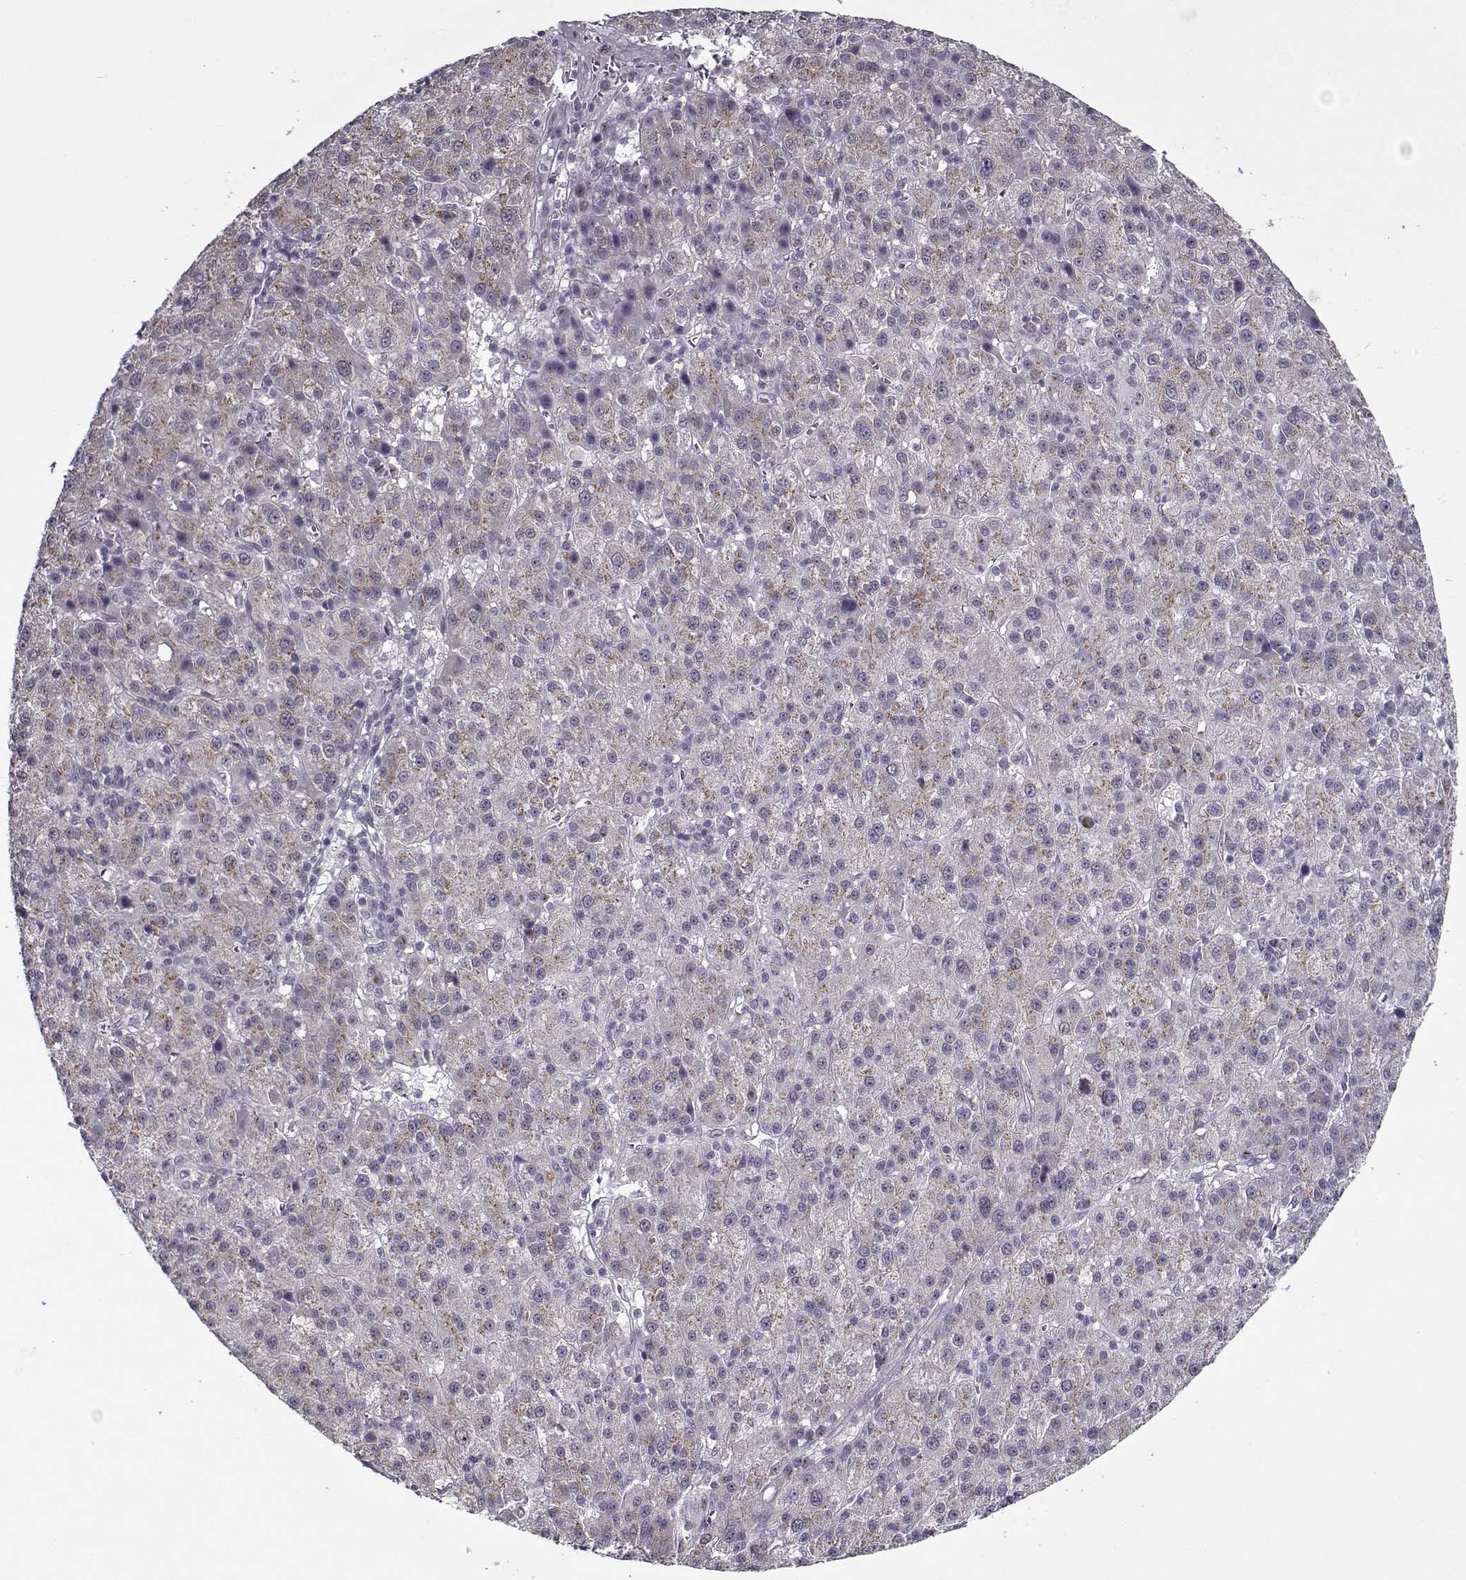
{"staining": {"intensity": "weak", "quantity": "<25%", "location": "cytoplasmic/membranous"}, "tissue": "liver cancer", "cell_type": "Tumor cells", "image_type": "cancer", "snomed": [{"axis": "morphology", "description": "Carcinoma, Hepatocellular, NOS"}, {"axis": "topography", "description": "Liver"}], "caption": "An immunohistochemistry (IHC) histopathology image of liver cancer is shown. There is no staining in tumor cells of liver cancer.", "gene": "SEC16B", "patient": {"sex": "female", "age": 60}}